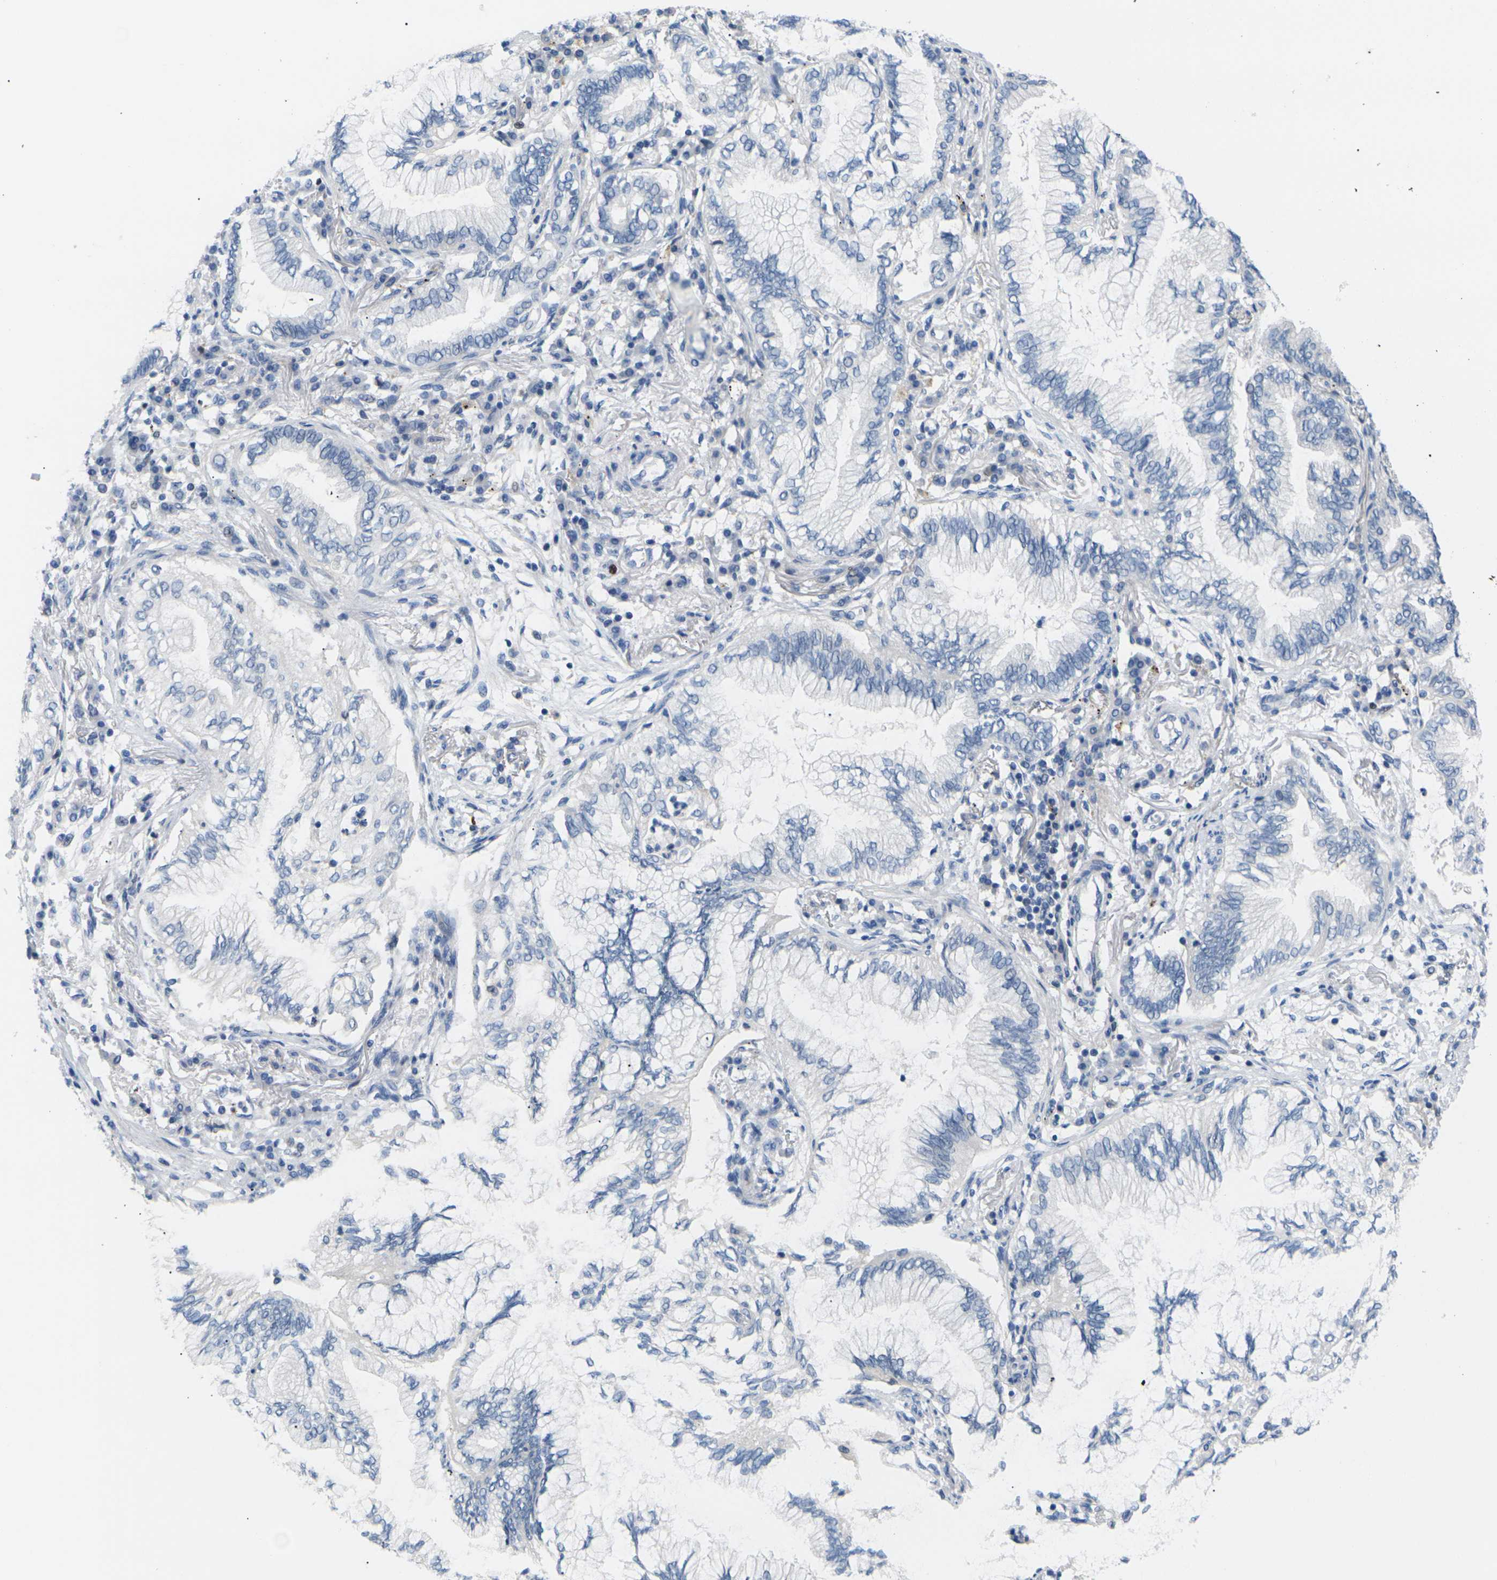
{"staining": {"intensity": "negative", "quantity": "none", "location": "none"}, "tissue": "lung cancer", "cell_type": "Tumor cells", "image_type": "cancer", "snomed": [{"axis": "morphology", "description": "Normal tissue, NOS"}, {"axis": "morphology", "description": "Adenocarcinoma, NOS"}, {"axis": "topography", "description": "Bronchus"}, {"axis": "topography", "description": "Lung"}], "caption": "Immunohistochemistry histopathology image of neoplastic tissue: human lung cancer (adenocarcinoma) stained with DAB (3,3'-diaminobenzidine) displays no significant protein positivity in tumor cells.", "gene": "RPS6KA3", "patient": {"sex": "female", "age": 70}}